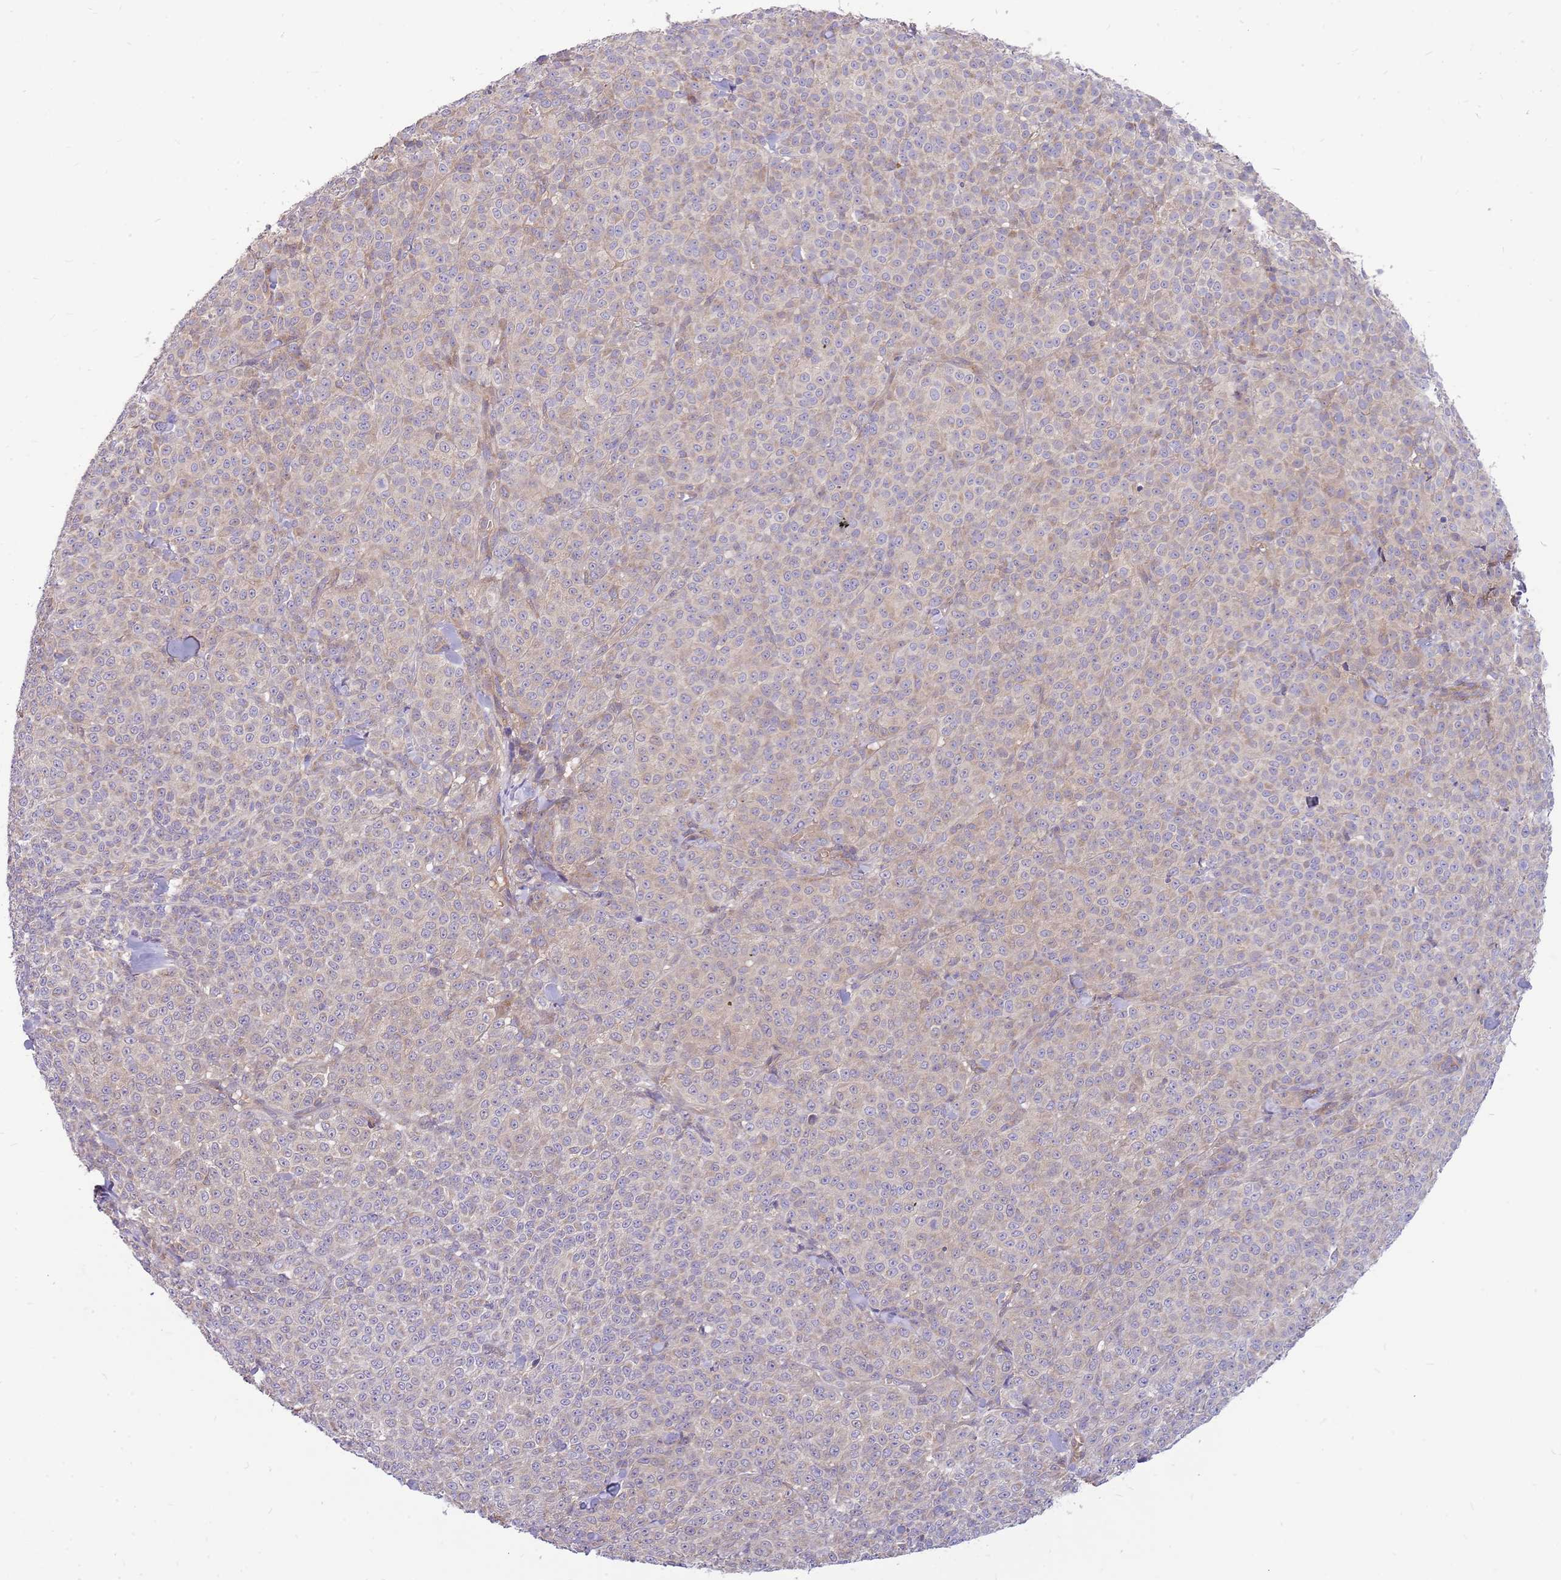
{"staining": {"intensity": "negative", "quantity": "none", "location": "none"}, "tissue": "melanoma", "cell_type": "Tumor cells", "image_type": "cancer", "snomed": [{"axis": "morphology", "description": "Normal tissue, NOS"}, {"axis": "morphology", "description": "Malignant melanoma, NOS"}, {"axis": "topography", "description": "Skin"}], "caption": "DAB immunohistochemical staining of melanoma shows no significant expression in tumor cells.", "gene": "MVD", "patient": {"sex": "female", "age": 34}}